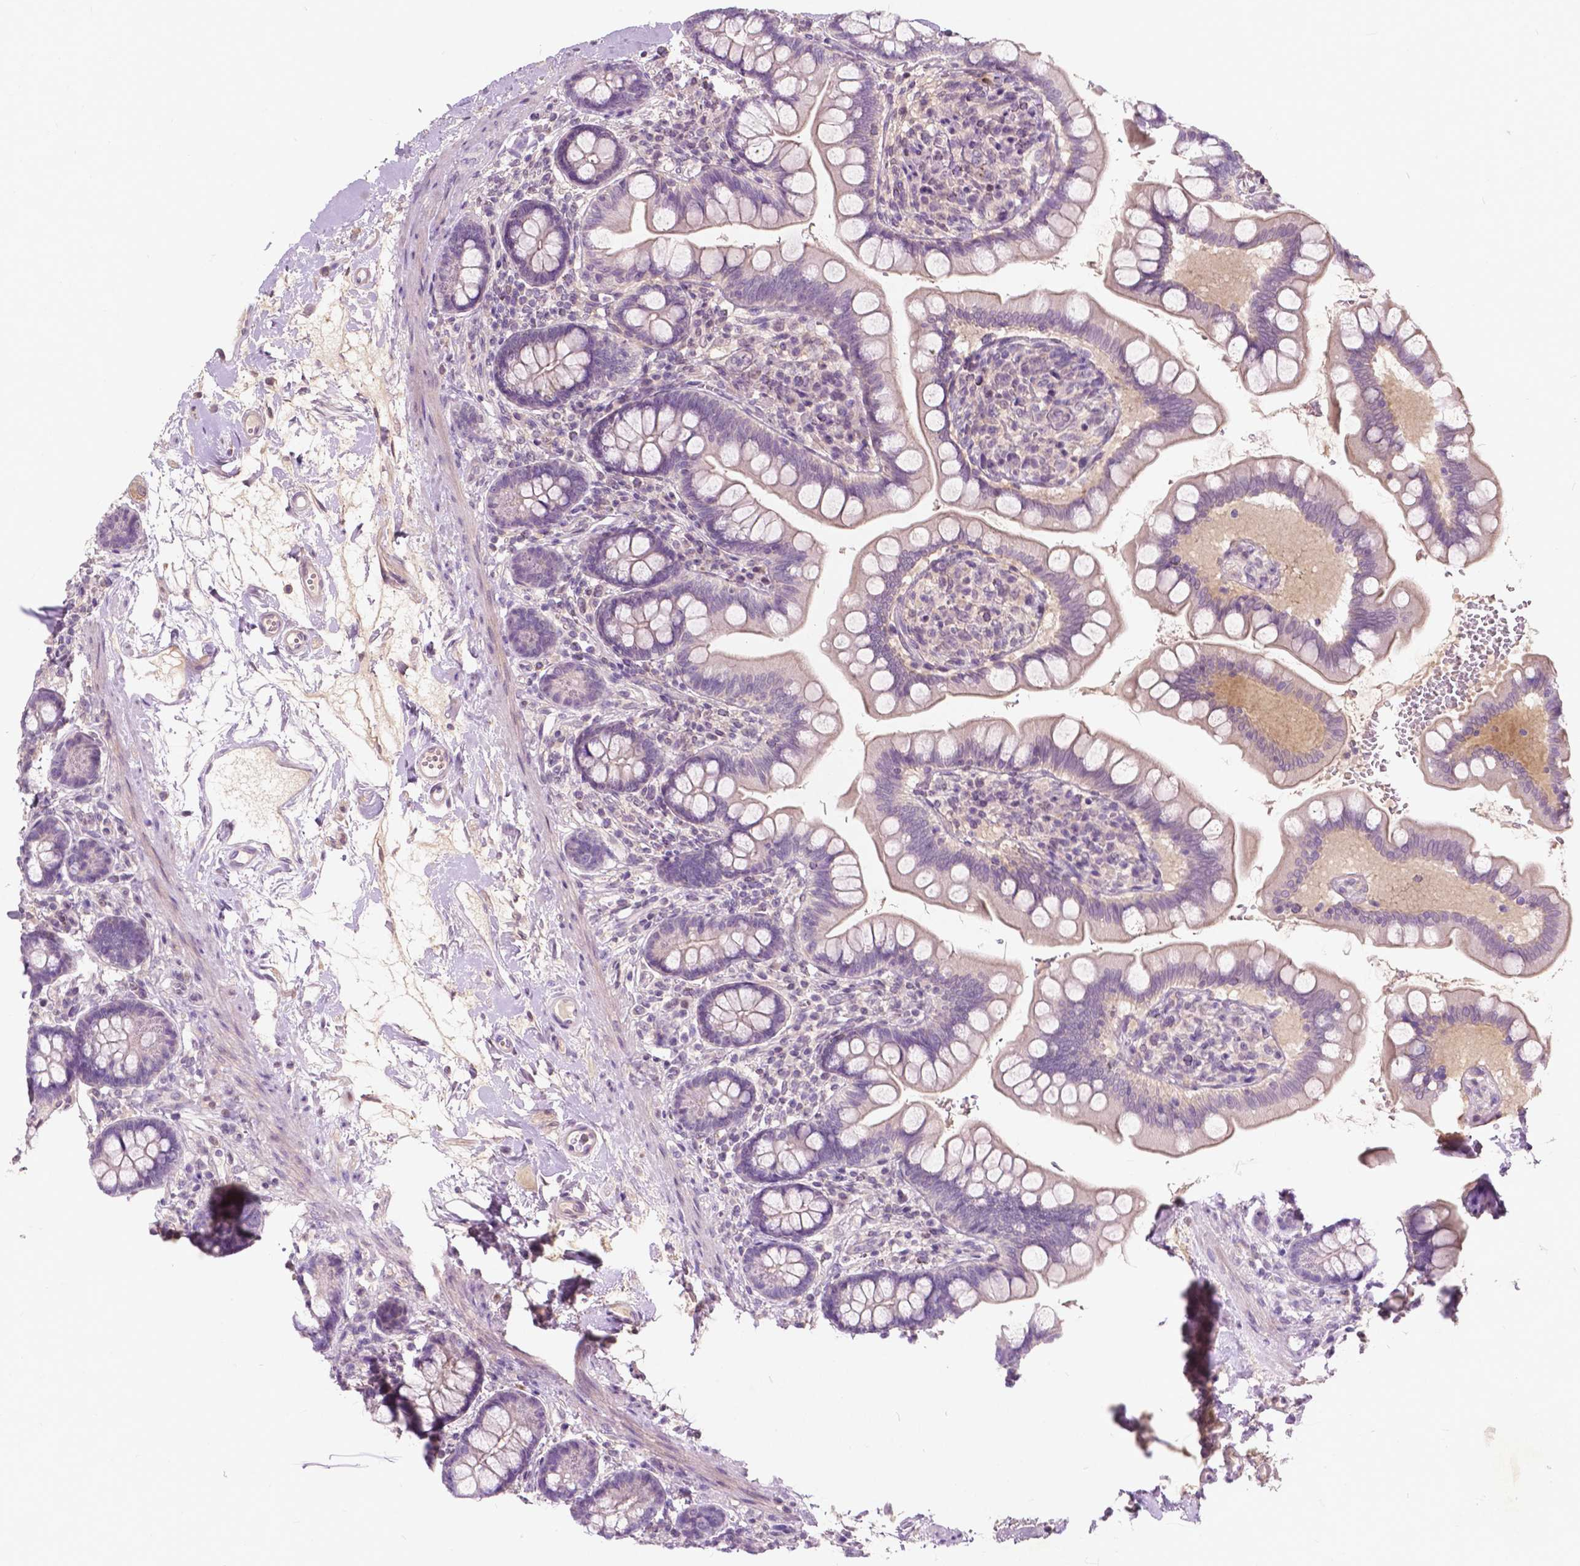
{"staining": {"intensity": "weak", "quantity": "<25%", "location": "cytoplasmic/membranous"}, "tissue": "small intestine", "cell_type": "Glandular cells", "image_type": "normal", "snomed": [{"axis": "morphology", "description": "Normal tissue, NOS"}, {"axis": "topography", "description": "Small intestine"}], "caption": "DAB immunohistochemical staining of normal small intestine demonstrates no significant positivity in glandular cells.", "gene": "GPR37", "patient": {"sex": "female", "age": 56}}